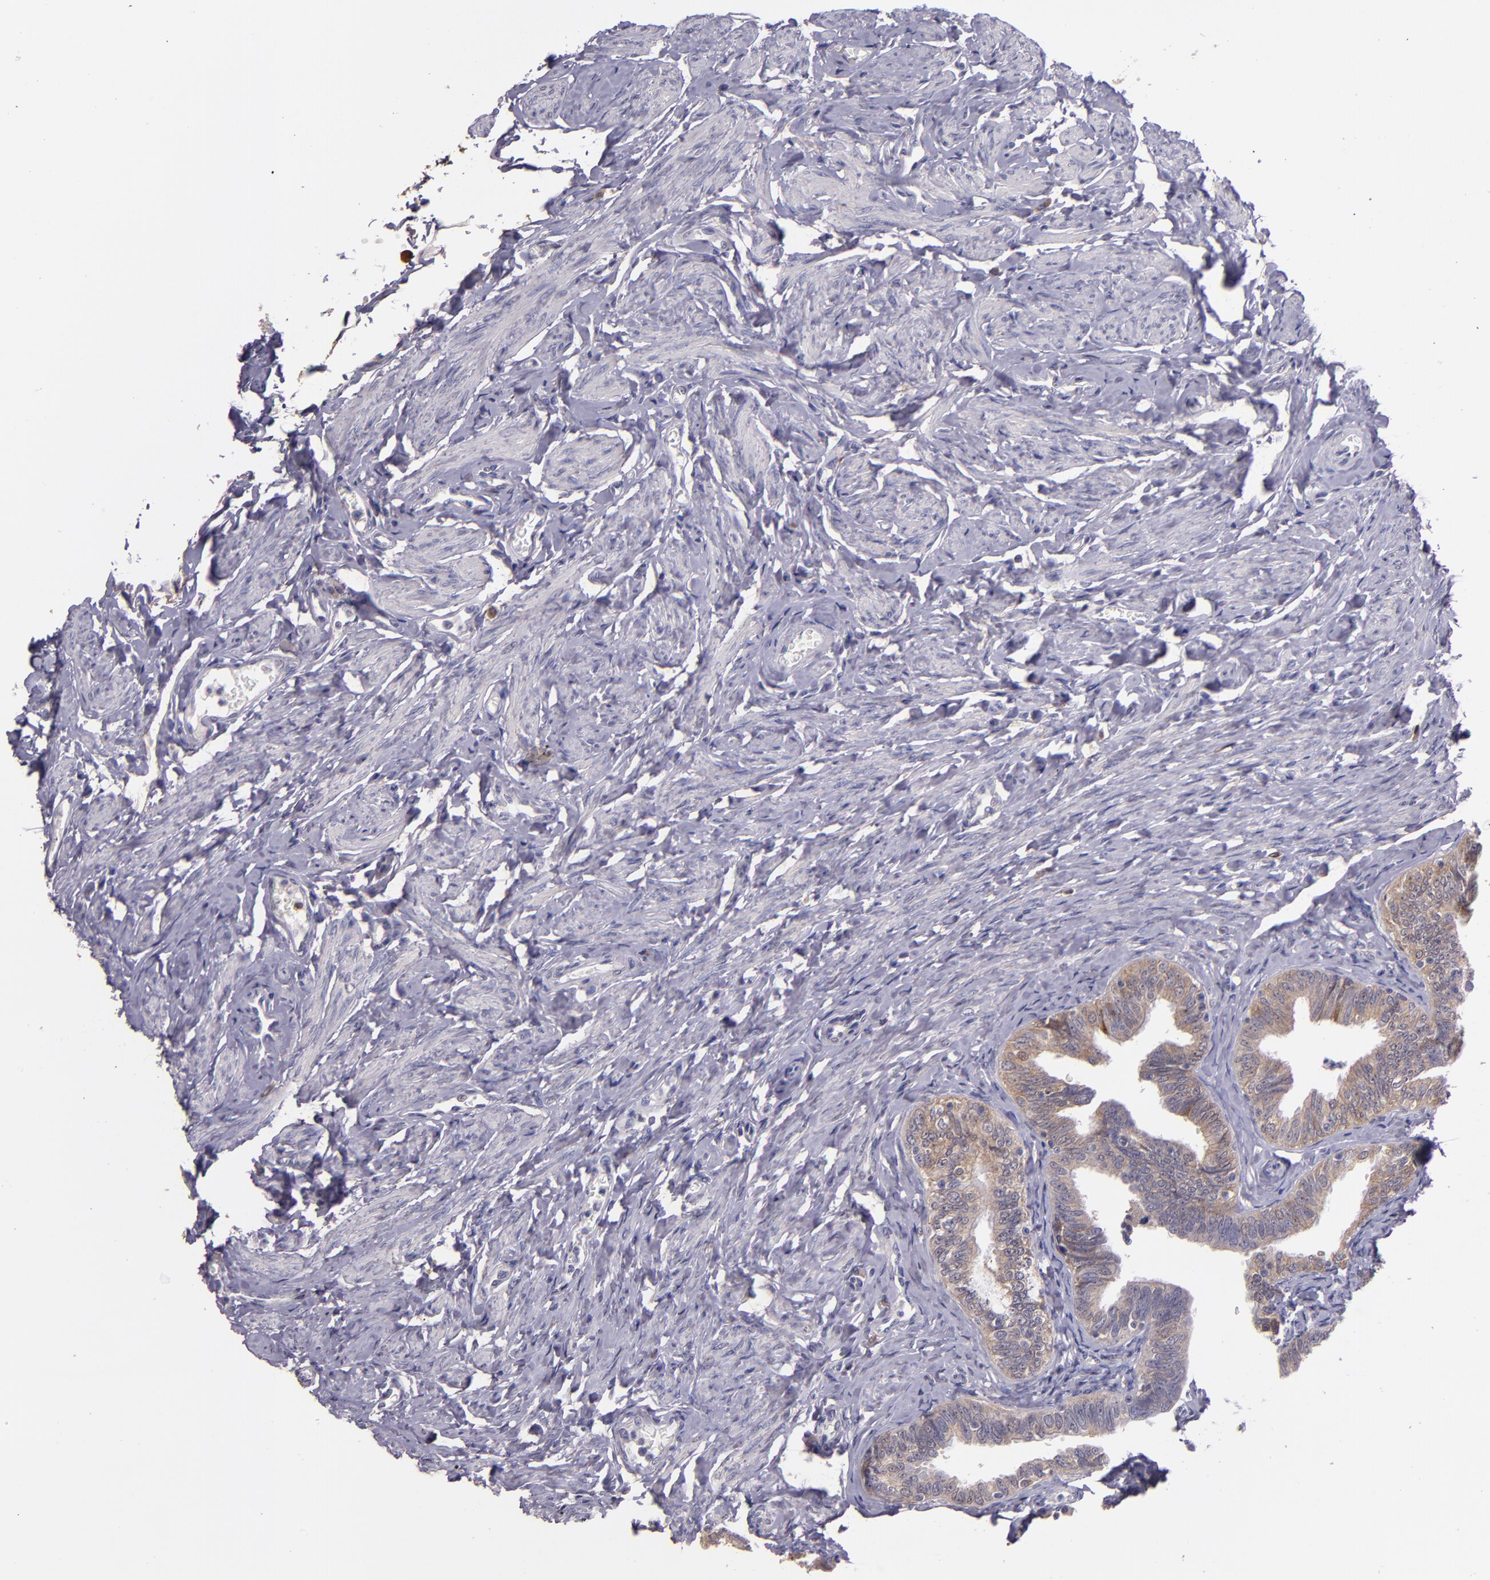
{"staining": {"intensity": "weak", "quantity": "25%-75%", "location": "cytoplasmic/membranous"}, "tissue": "fallopian tube", "cell_type": "Glandular cells", "image_type": "normal", "snomed": [{"axis": "morphology", "description": "Normal tissue, NOS"}, {"axis": "topography", "description": "Fallopian tube"}, {"axis": "topography", "description": "Ovary"}], "caption": "This micrograph demonstrates immunohistochemistry staining of unremarkable human fallopian tube, with low weak cytoplasmic/membranous expression in approximately 25%-75% of glandular cells.", "gene": "PAPPA", "patient": {"sex": "female", "age": 69}}